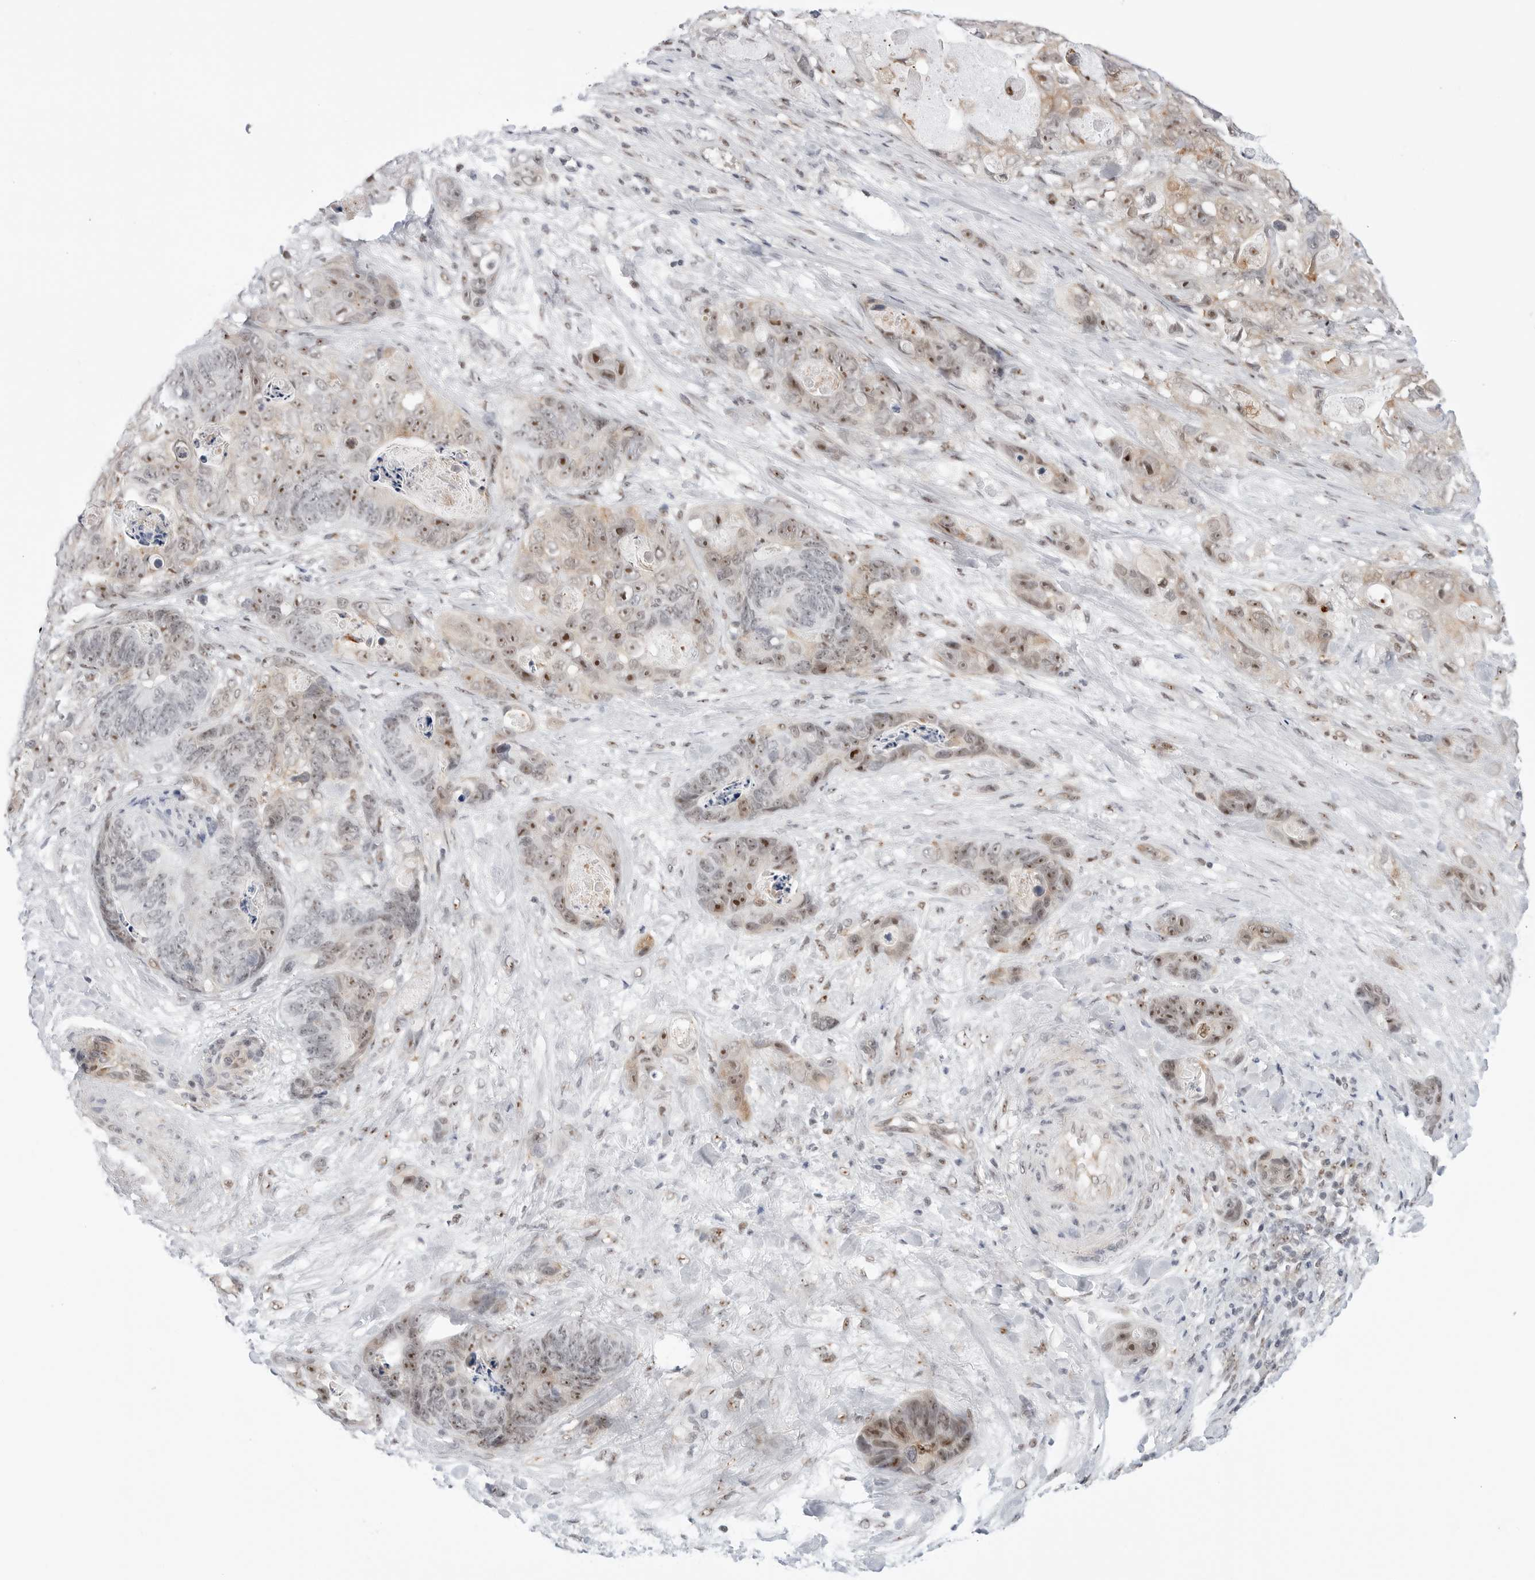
{"staining": {"intensity": "moderate", "quantity": "25%-75%", "location": "cytoplasmic/membranous,nuclear"}, "tissue": "stomach cancer", "cell_type": "Tumor cells", "image_type": "cancer", "snomed": [{"axis": "morphology", "description": "Normal tissue, NOS"}, {"axis": "morphology", "description": "Adenocarcinoma, NOS"}, {"axis": "topography", "description": "Stomach"}], "caption": "Brown immunohistochemical staining in stomach cancer reveals moderate cytoplasmic/membranous and nuclear positivity in about 25%-75% of tumor cells.", "gene": "C1orf162", "patient": {"sex": "female", "age": 89}}